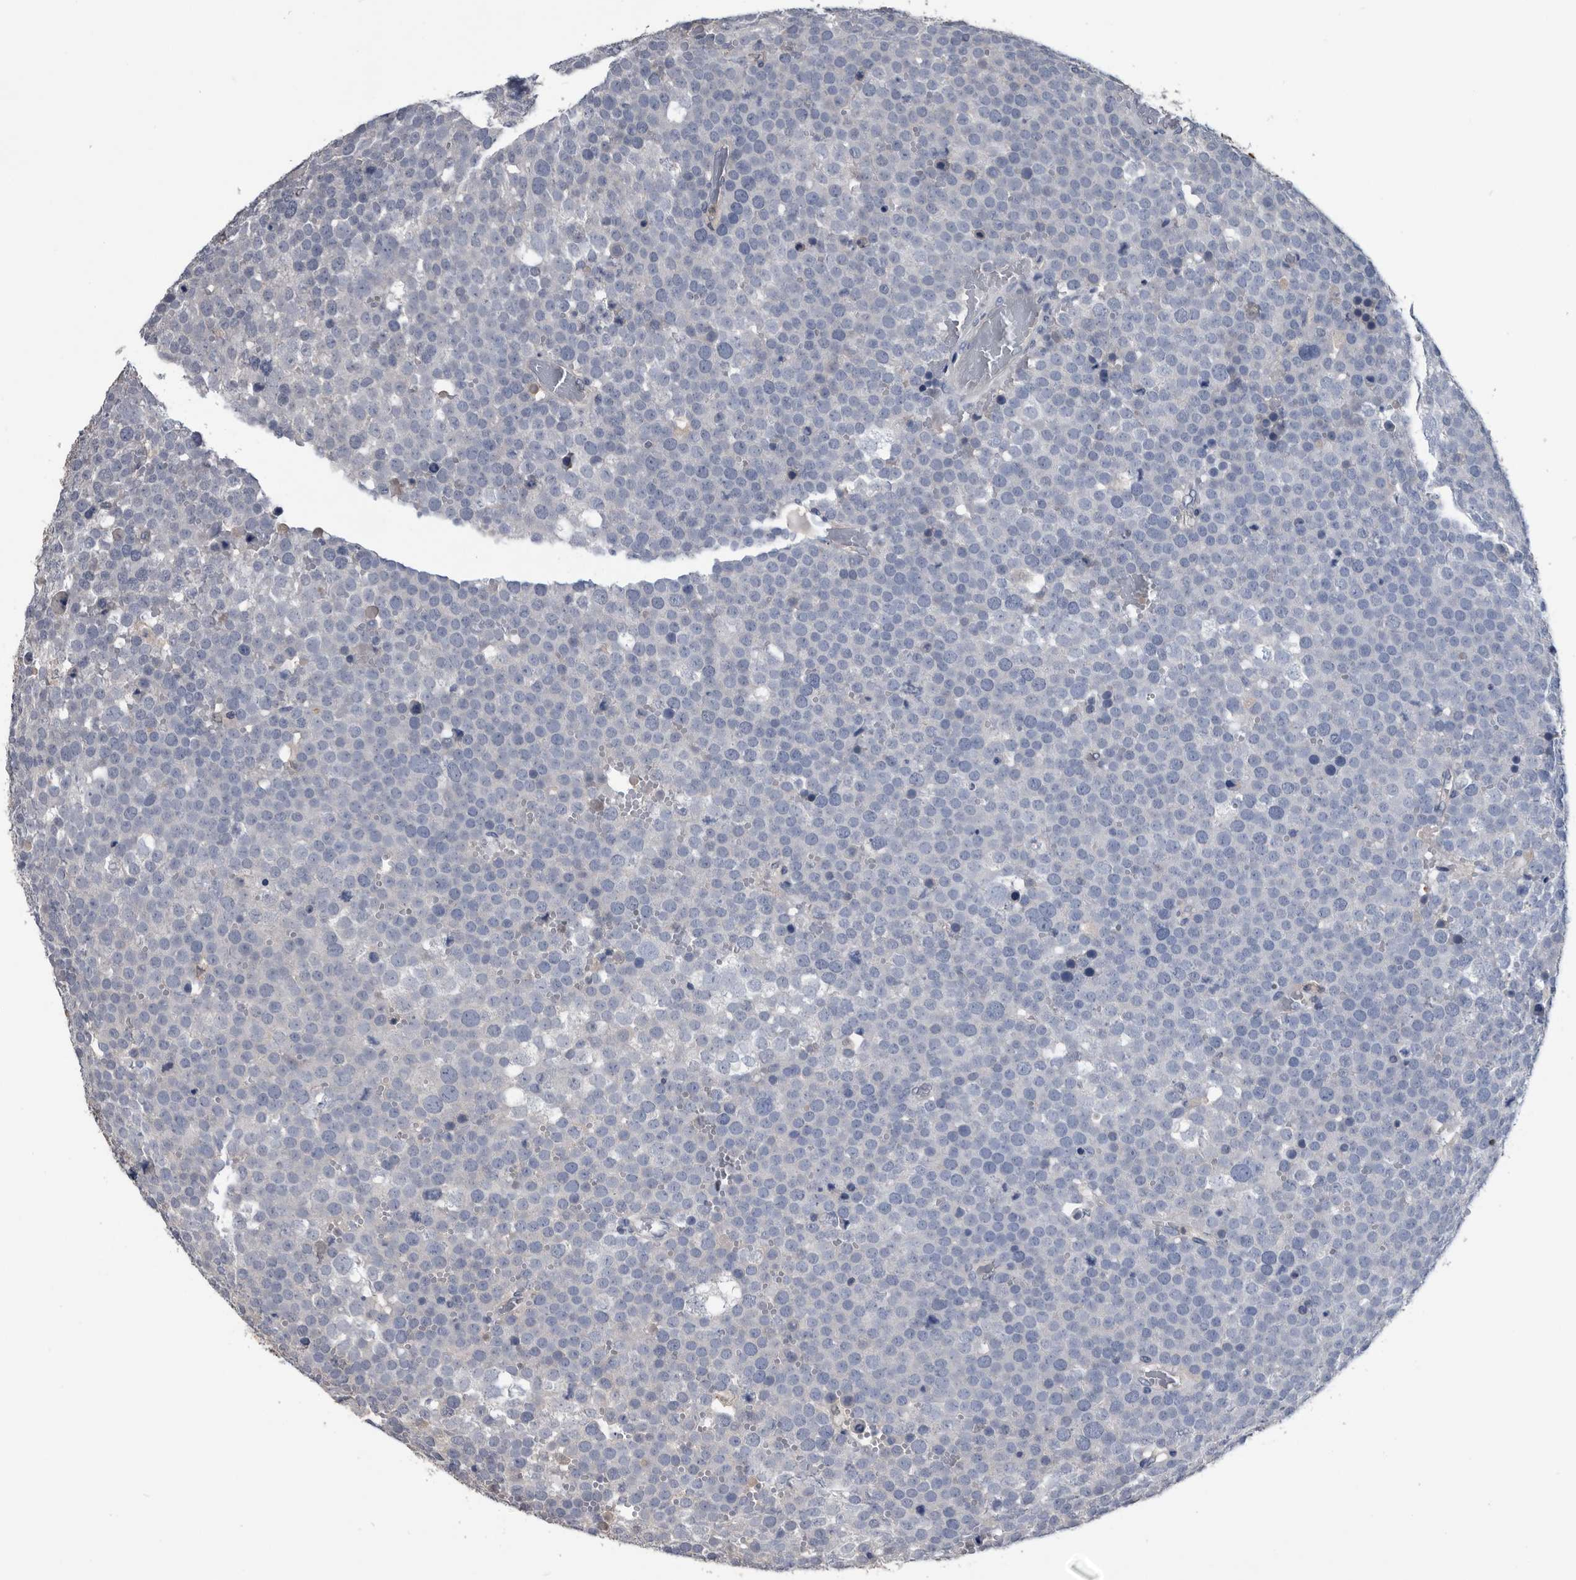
{"staining": {"intensity": "negative", "quantity": "none", "location": "none"}, "tissue": "testis cancer", "cell_type": "Tumor cells", "image_type": "cancer", "snomed": [{"axis": "morphology", "description": "Seminoma, NOS"}, {"axis": "topography", "description": "Testis"}], "caption": "IHC image of neoplastic tissue: human testis cancer stained with DAB demonstrates no significant protein expression in tumor cells.", "gene": "PDXK", "patient": {"sex": "male", "age": 71}}